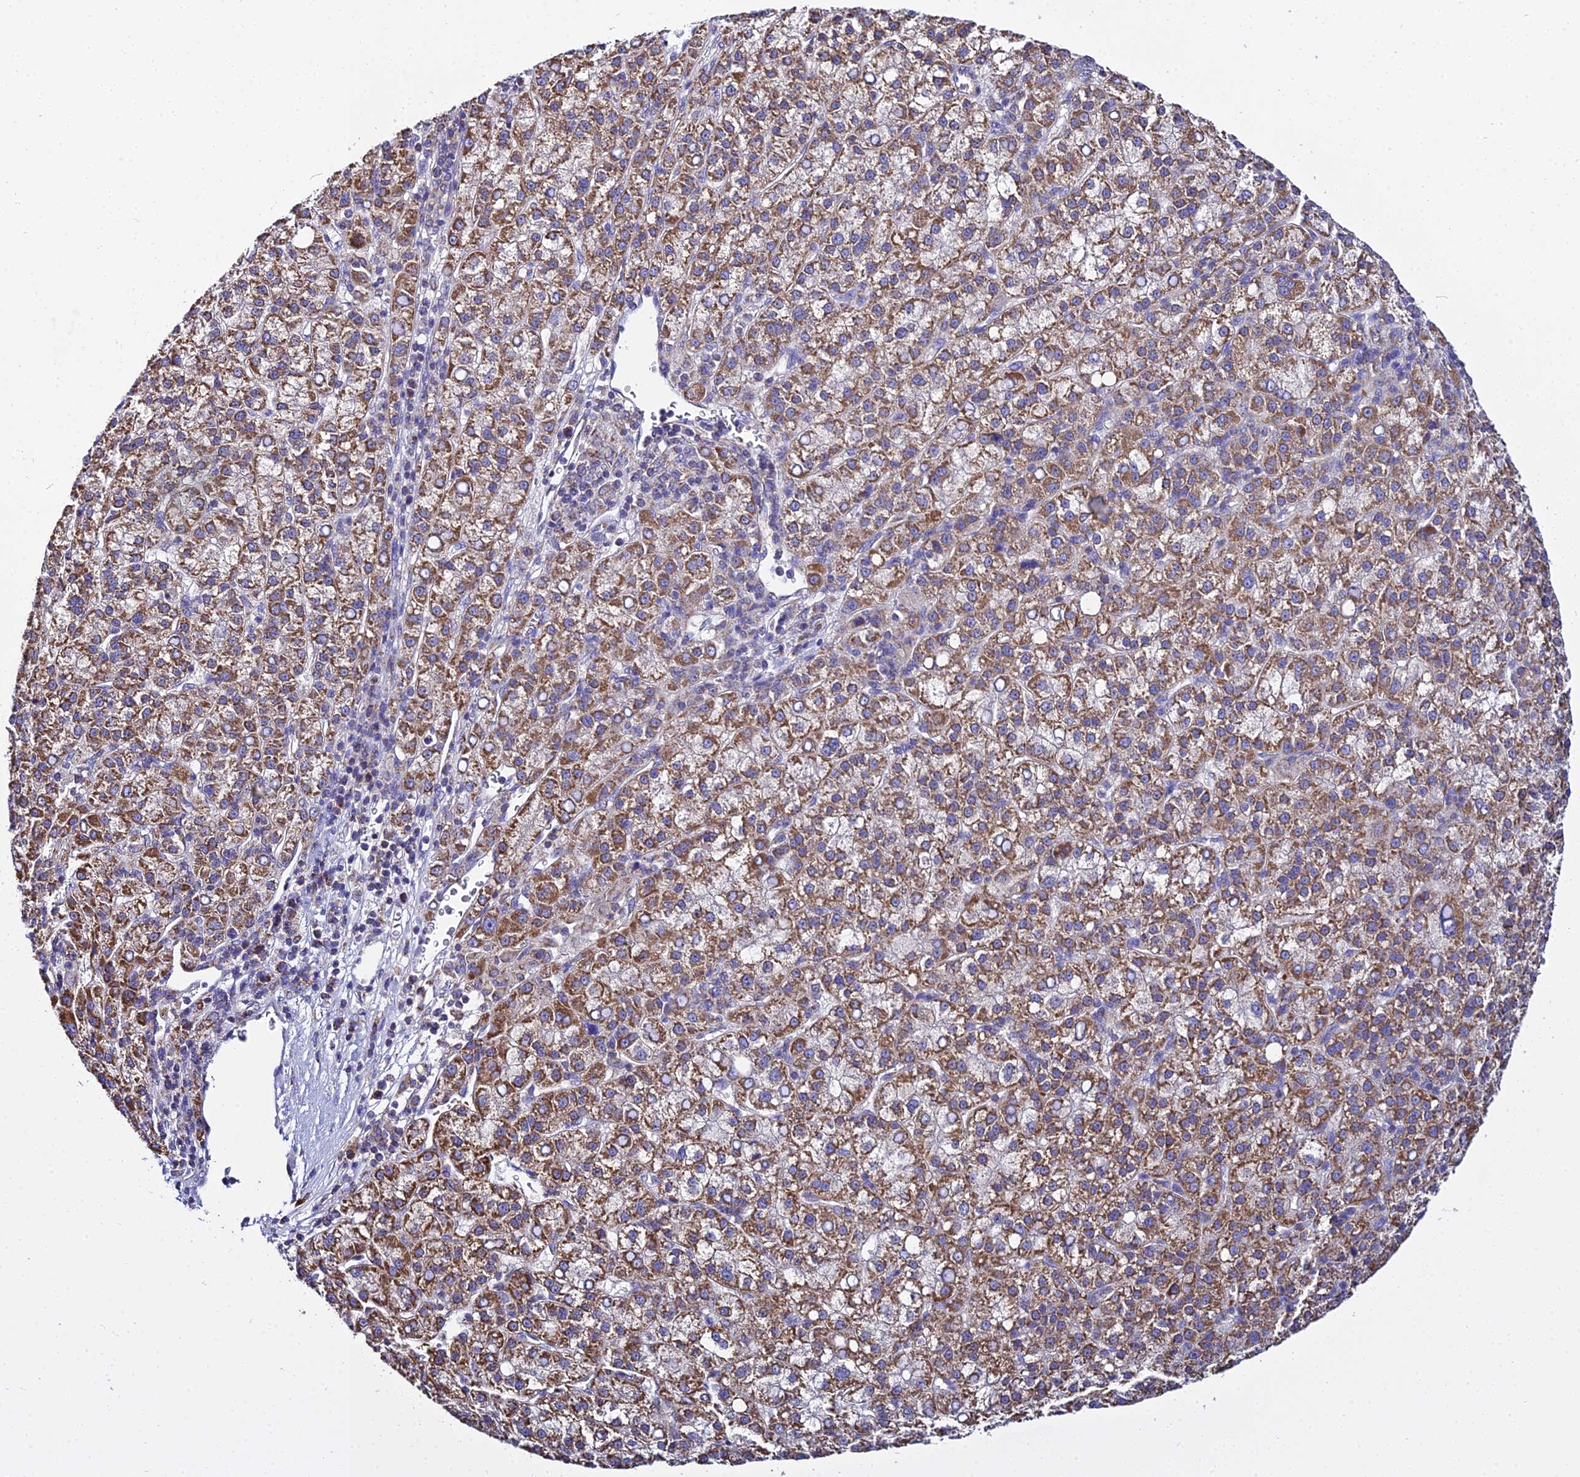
{"staining": {"intensity": "moderate", "quantity": ">75%", "location": "cytoplasmic/membranous"}, "tissue": "liver cancer", "cell_type": "Tumor cells", "image_type": "cancer", "snomed": [{"axis": "morphology", "description": "Carcinoma, Hepatocellular, NOS"}, {"axis": "topography", "description": "Liver"}], "caption": "A medium amount of moderate cytoplasmic/membranous expression is identified in about >75% of tumor cells in hepatocellular carcinoma (liver) tissue.", "gene": "TYW5", "patient": {"sex": "female", "age": 58}}